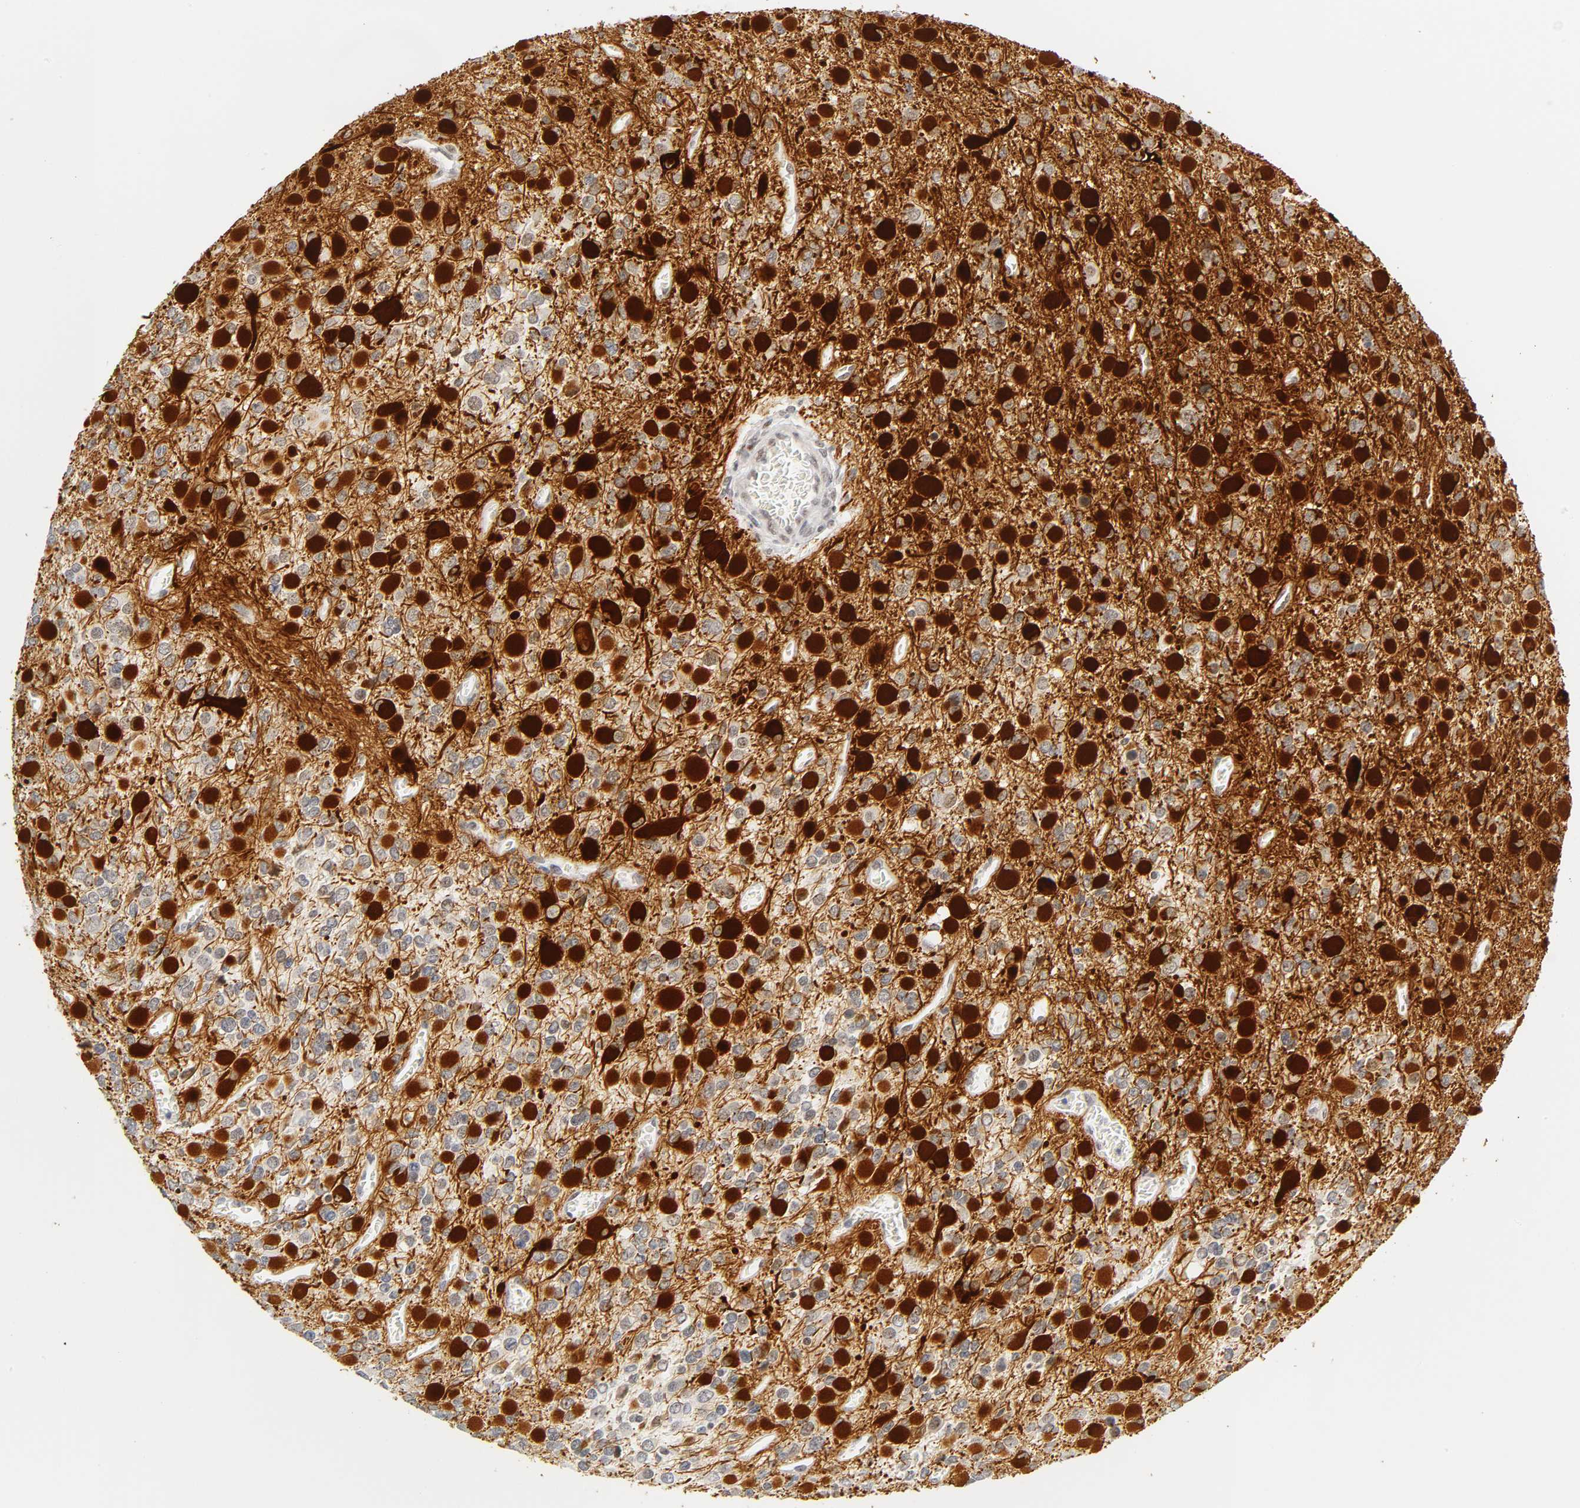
{"staining": {"intensity": "strong", "quantity": "25%-75%", "location": "cytoplasmic/membranous"}, "tissue": "glioma", "cell_type": "Tumor cells", "image_type": "cancer", "snomed": [{"axis": "morphology", "description": "Glioma, malignant, Low grade"}, {"axis": "topography", "description": "Brain"}], "caption": "A high amount of strong cytoplasmic/membranous expression is seen in about 25%-75% of tumor cells in malignant low-grade glioma tissue. The staining was performed using DAB to visualize the protein expression in brown, while the nuclei were stained in blue with hematoxylin (Magnification: 20x).", "gene": "MNAT1", "patient": {"sex": "male", "age": 42}}